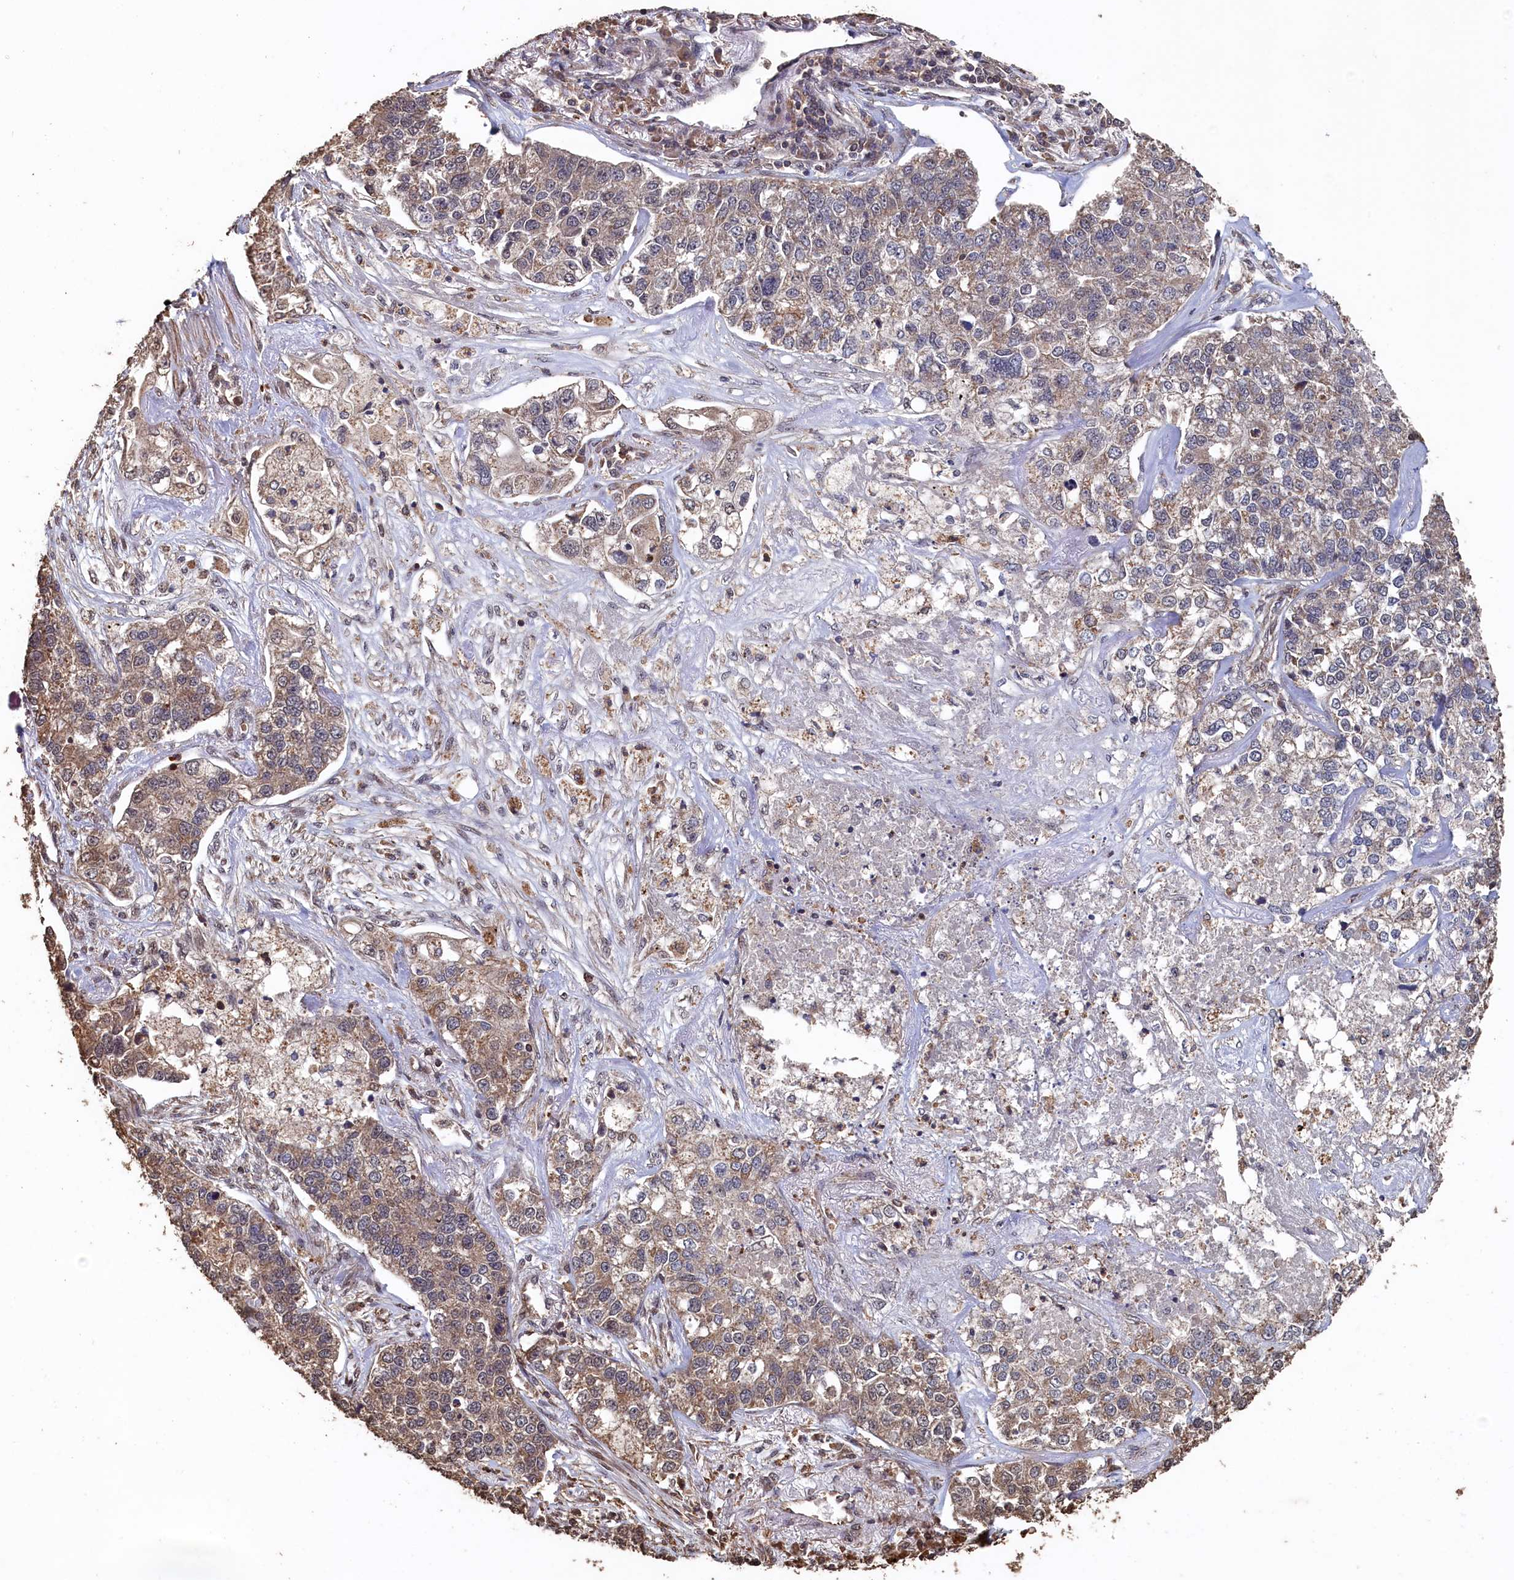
{"staining": {"intensity": "weak", "quantity": "25%-75%", "location": "cytoplasmic/membranous"}, "tissue": "lung cancer", "cell_type": "Tumor cells", "image_type": "cancer", "snomed": [{"axis": "morphology", "description": "Adenocarcinoma, NOS"}, {"axis": "topography", "description": "Lung"}], "caption": "IHC histopathology image of neoplastic tissue: lung cancer (adenocarcinoma) stained using IHC displays low levels of weak protein expression localized specifically in the cytoplasmic/membranous of tumor cells, appearing as a cytoplasmic/membranous brown color.", "gene": "PIGN", "patient": {"sex": "male", "age": 49}}